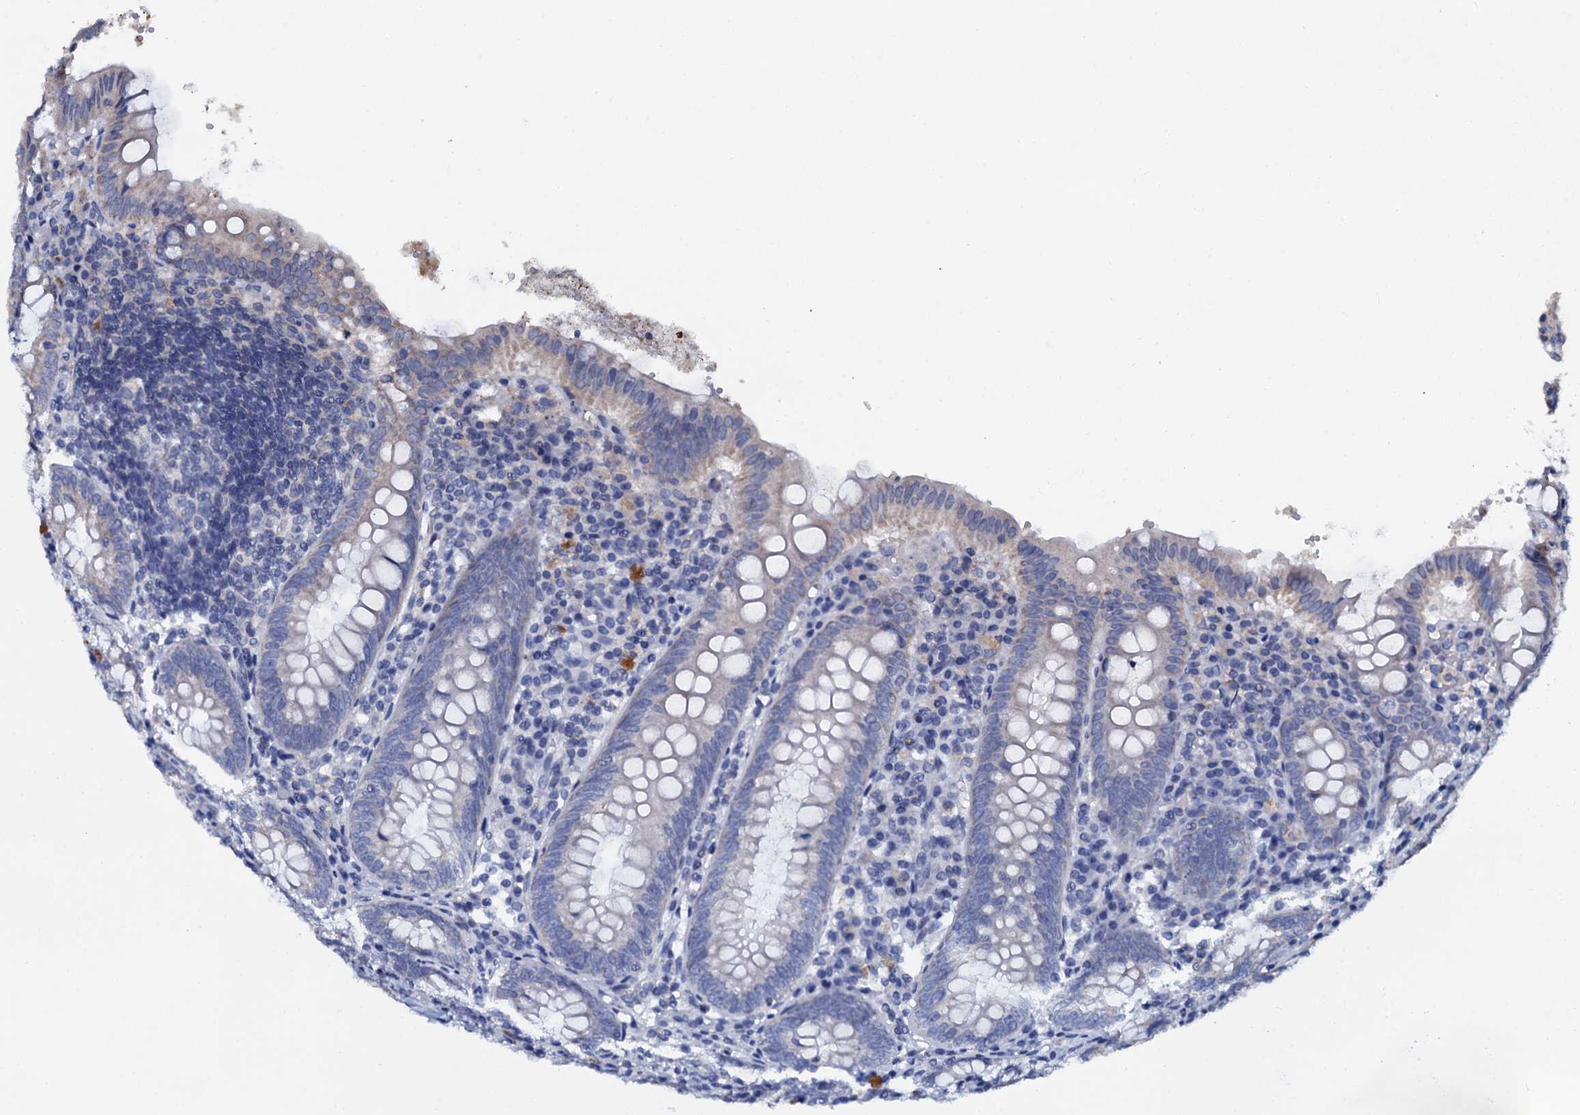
{"staining": {"intensity": "weak", "quantity": "<25%", "location": "cytoplasmic/membranous"}, "tissue": "appendix", "cell_type": "Glandular cells", "image_type": "normal", "snomed": [{"axis": "morphology", "description": "Normal tissue, NOS"}, {"axis": "topography", "description": "Appendix"}], "caption": "The micrograph demonstrates no staining of glandular cells in unremarkable appendix. Nuclei are stained in blue.", "gene": "SLC37A4", "patient": {"sex": "female", "age": 54}}